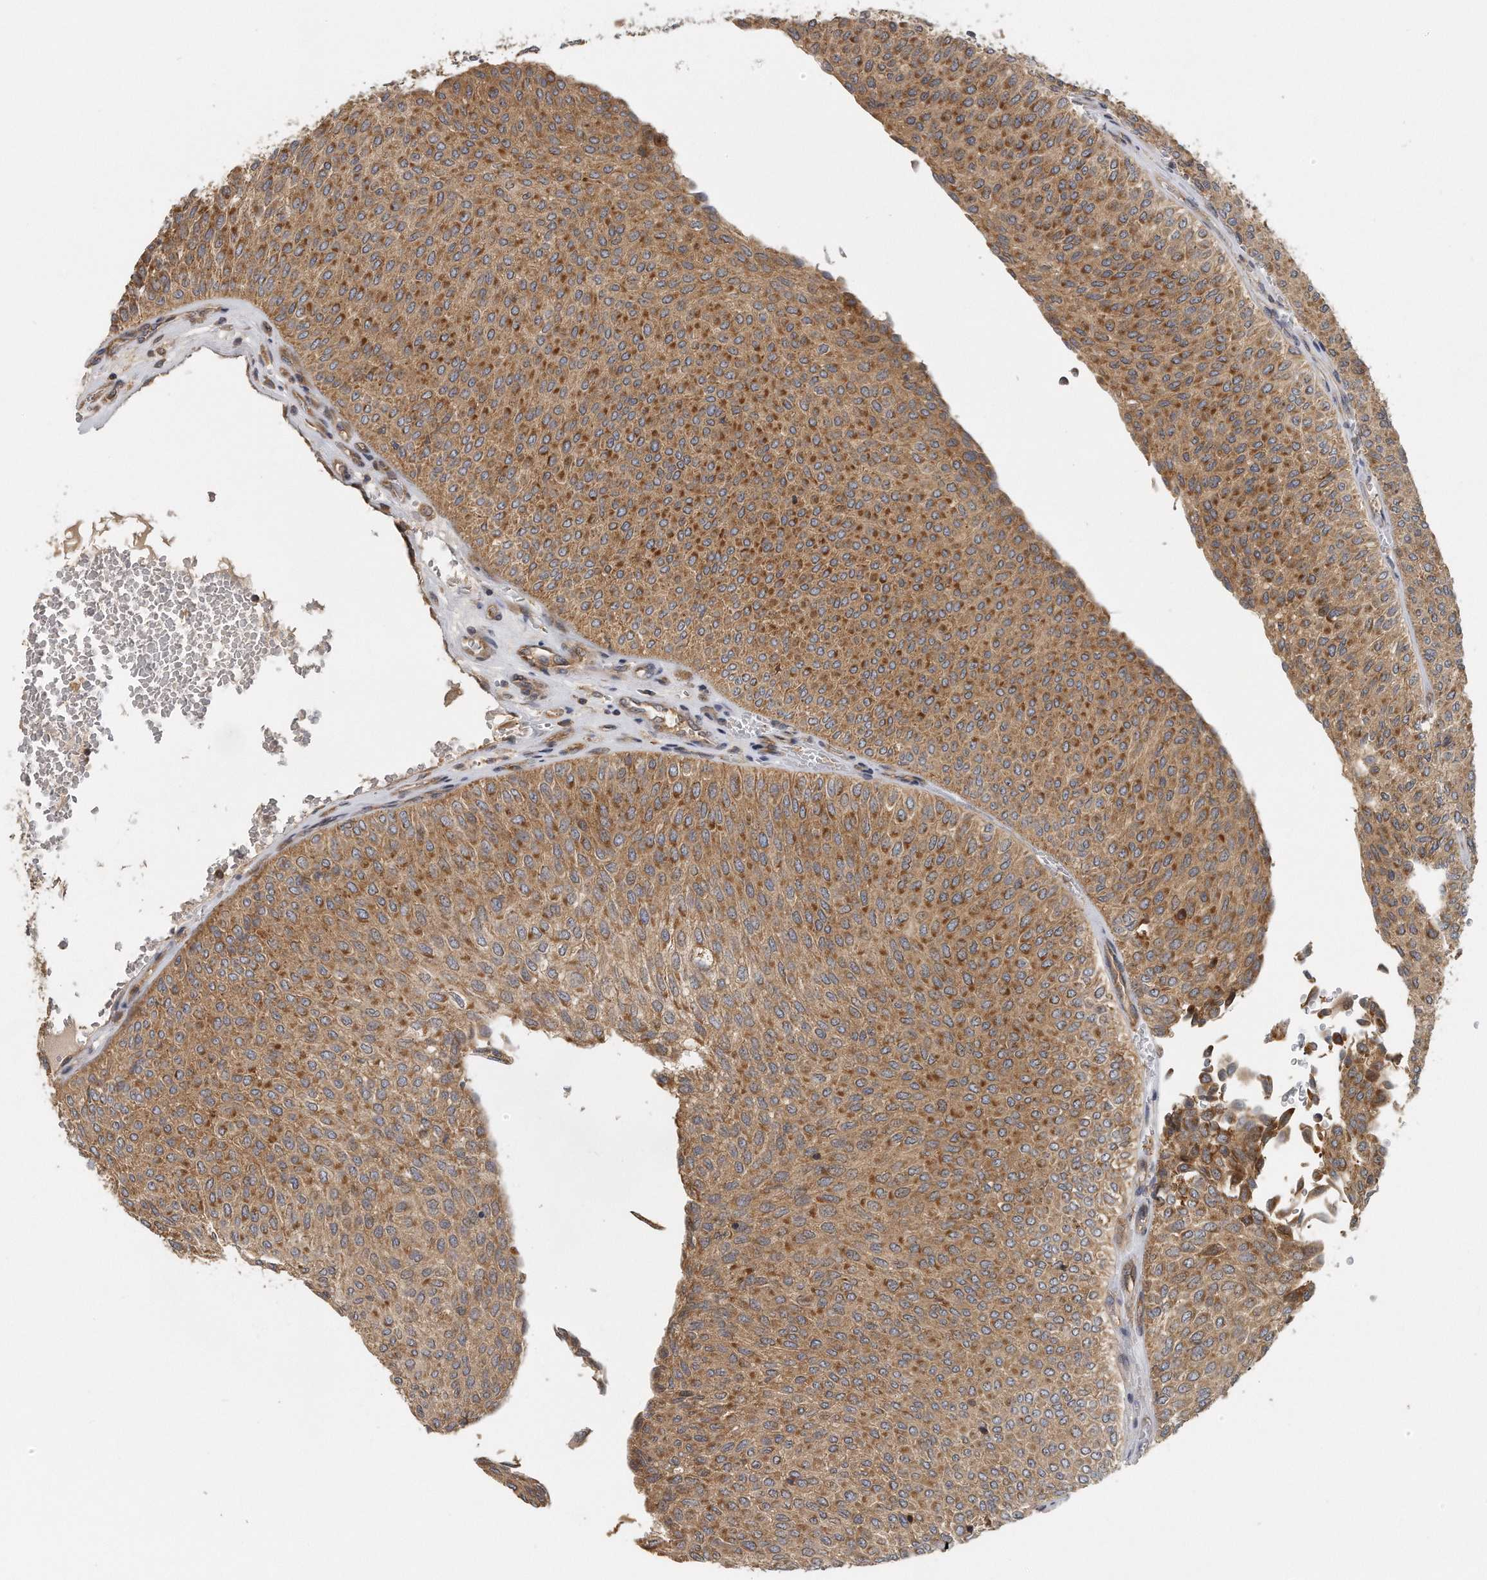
{"staining": {"intensity": "moderate", "quantity": ">75%", "location": "cytoplasmic/membranous"}, "tissue": "urothelial cancer", "cell_type": "Tumor cells", "image_type": "cancer", "snomed": [{"axis": "morphology", "description": "Urothelial carcinoma, Low grade"}, {"axis": "topography", "description": "Urinary bladder"}], "caption": "Urothelial cancer stained with immunohistochemistry (IHC) exhibits moderate cytoplasmic/membranous staining in approximately >75% of tumor cells. The protein of interest is shown in brown color, while the nuclei are stained blue.", "gene": "EIF3I", "patient": {"sex": "male", "age": 78}}